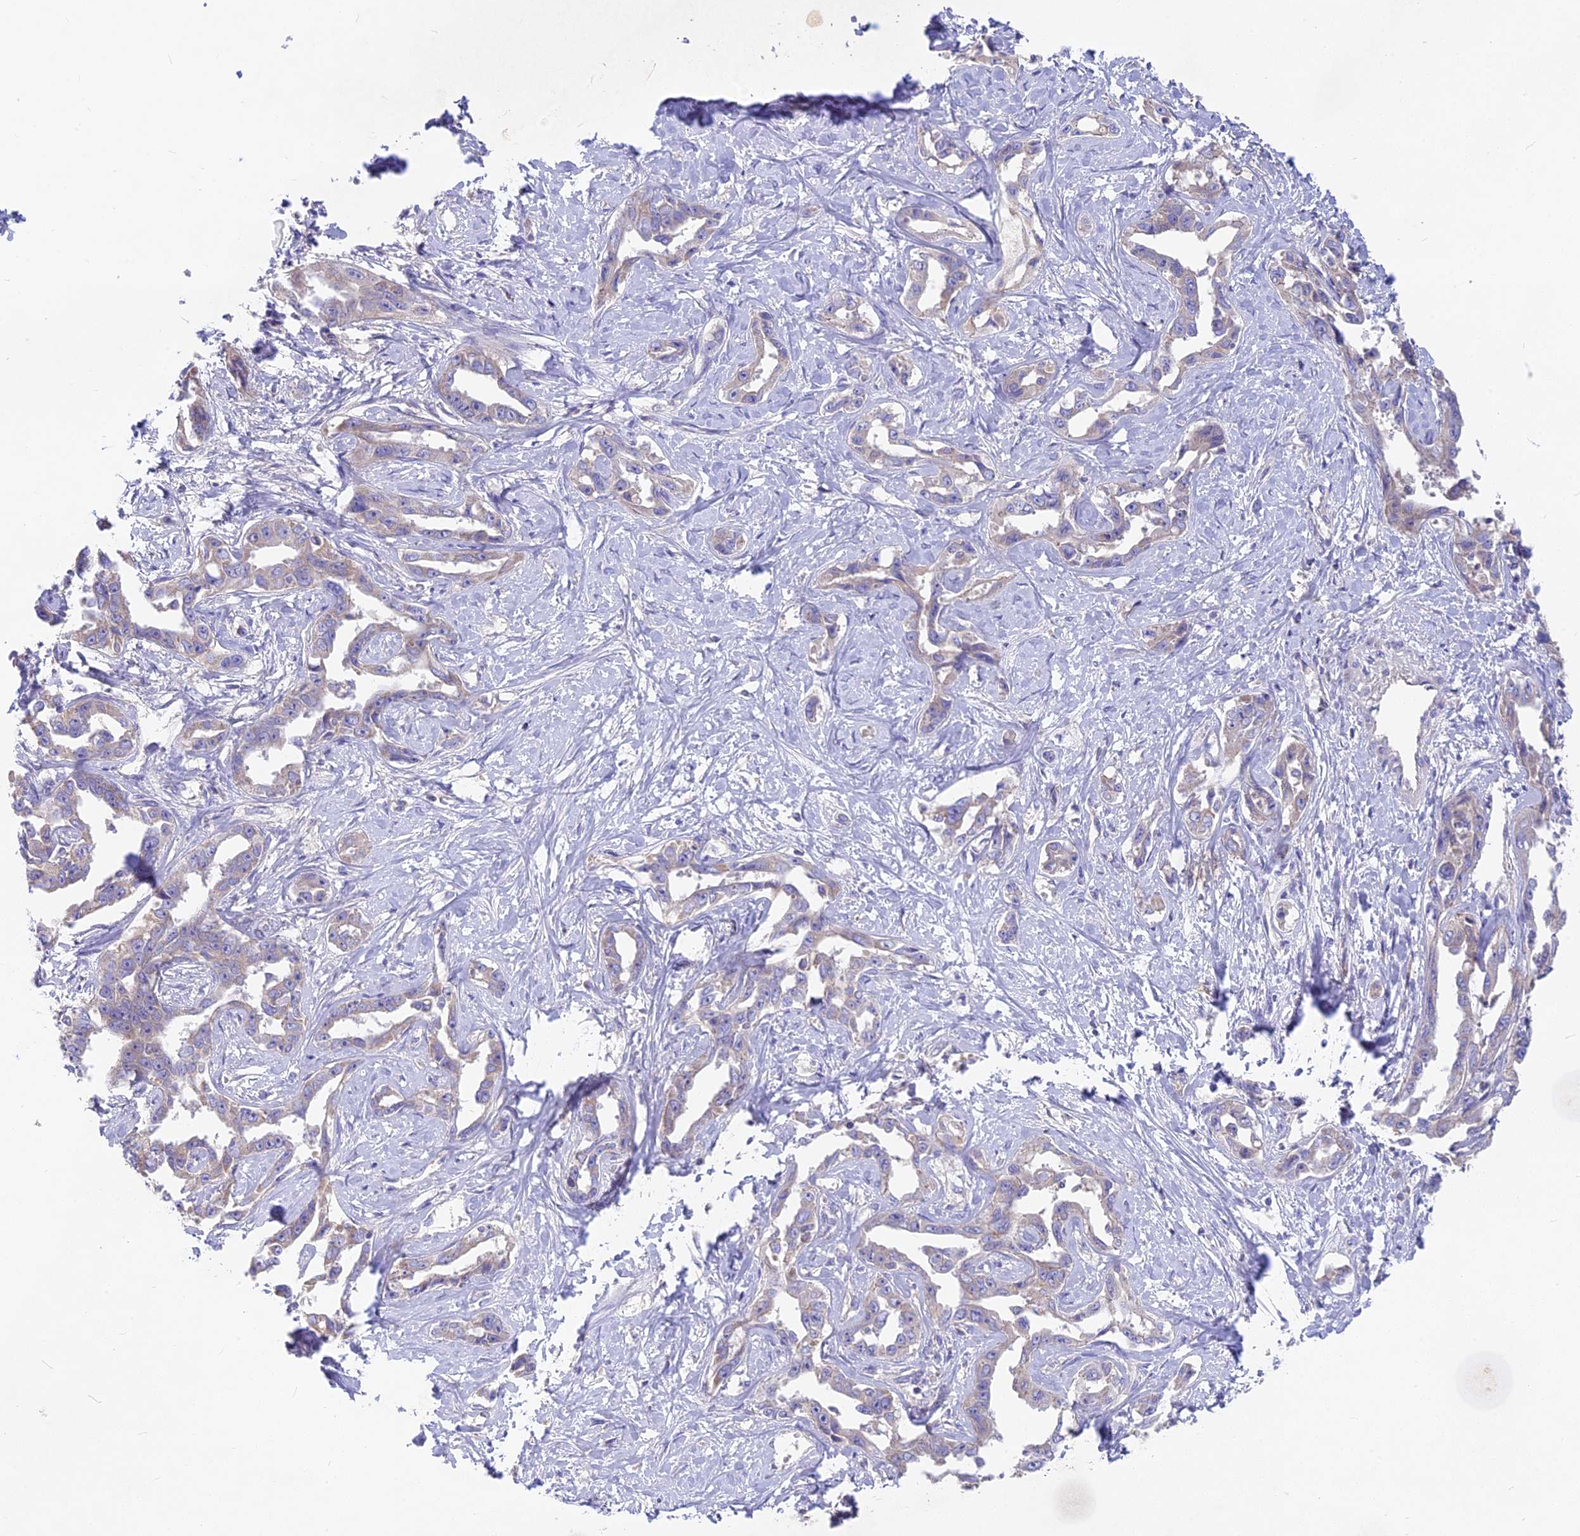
{"staining": {"intensity": "weak", "quantity": "25%-75%", "location": "cytoplasmic/membranous"}, "tissue": "liver cancer", "cell_type": "Tumor cells", "image_type": "cancer", "snomed": [{"axis": "morphology", "description": "Cholangiocarcinoma"}, {"axis": "topography", "description": "Liver"}], "caption": "The micrograph reveals staining of liver cancer, revealing weak cytoplasmic/membranous protein staining (brown color) within tumor cells.", "gene": "PZP", "patient": {"sex": "male", "age": 59}}